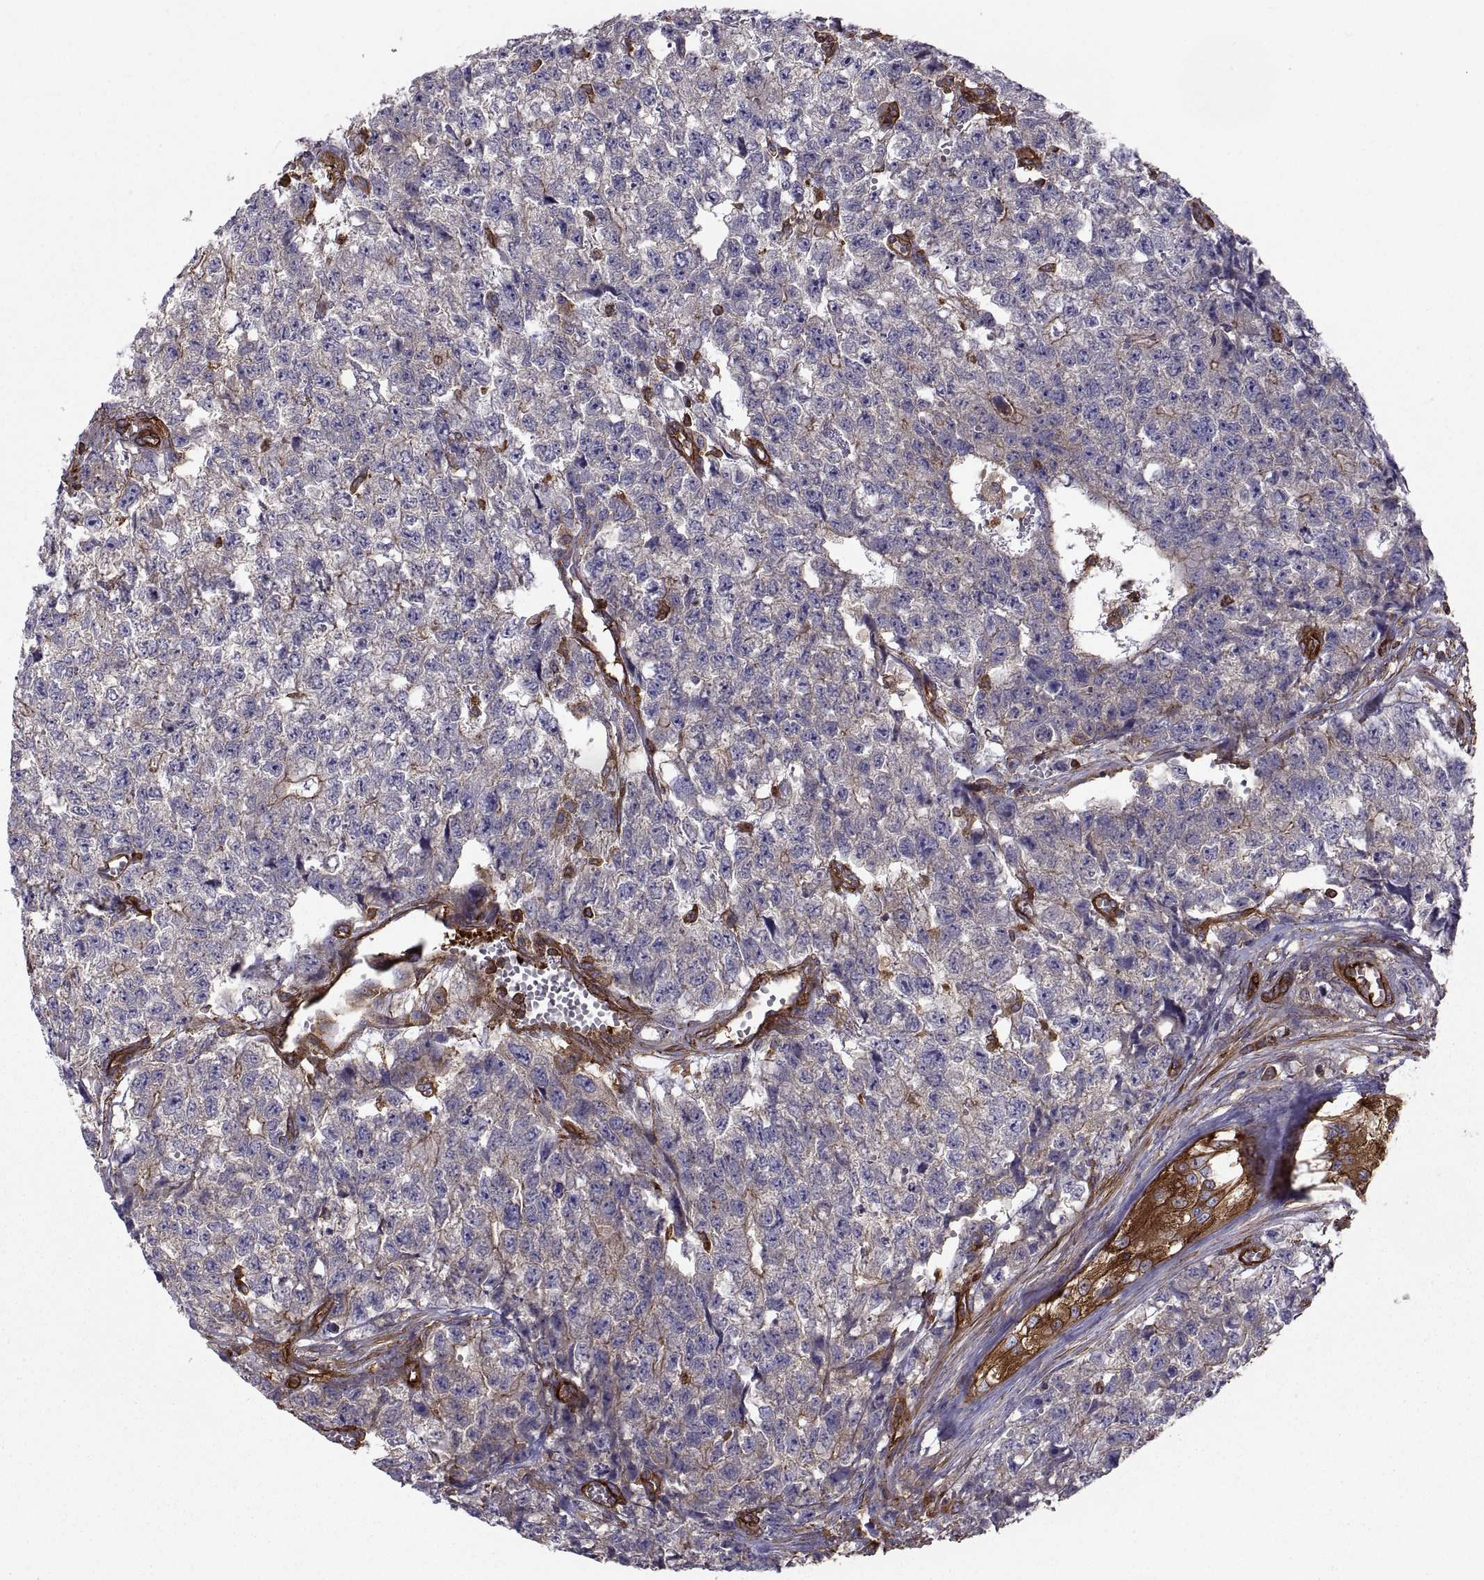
{"staining": {"intensity": "strong", "quantity": "<25%", "location": "cytoplasmic/membranous"}, "tissue": "testis cancer", "cell_type": "Tumor cells", "image_type": "cancer", "snomed": [{"axis": "morphology", "description": "Seminoma, NOS"}, {"axis": "morphology", "description": "Carcinoma, Embryonal, NOS"}, {"axis": "topography", "description": "Testis"}], "caption": "Embryonal carcinoma (testis) stained with a protein marker displays strong staining in tumor cells.", "gene": "MYH9", "patient": {"sex": "male", "age": 22}}